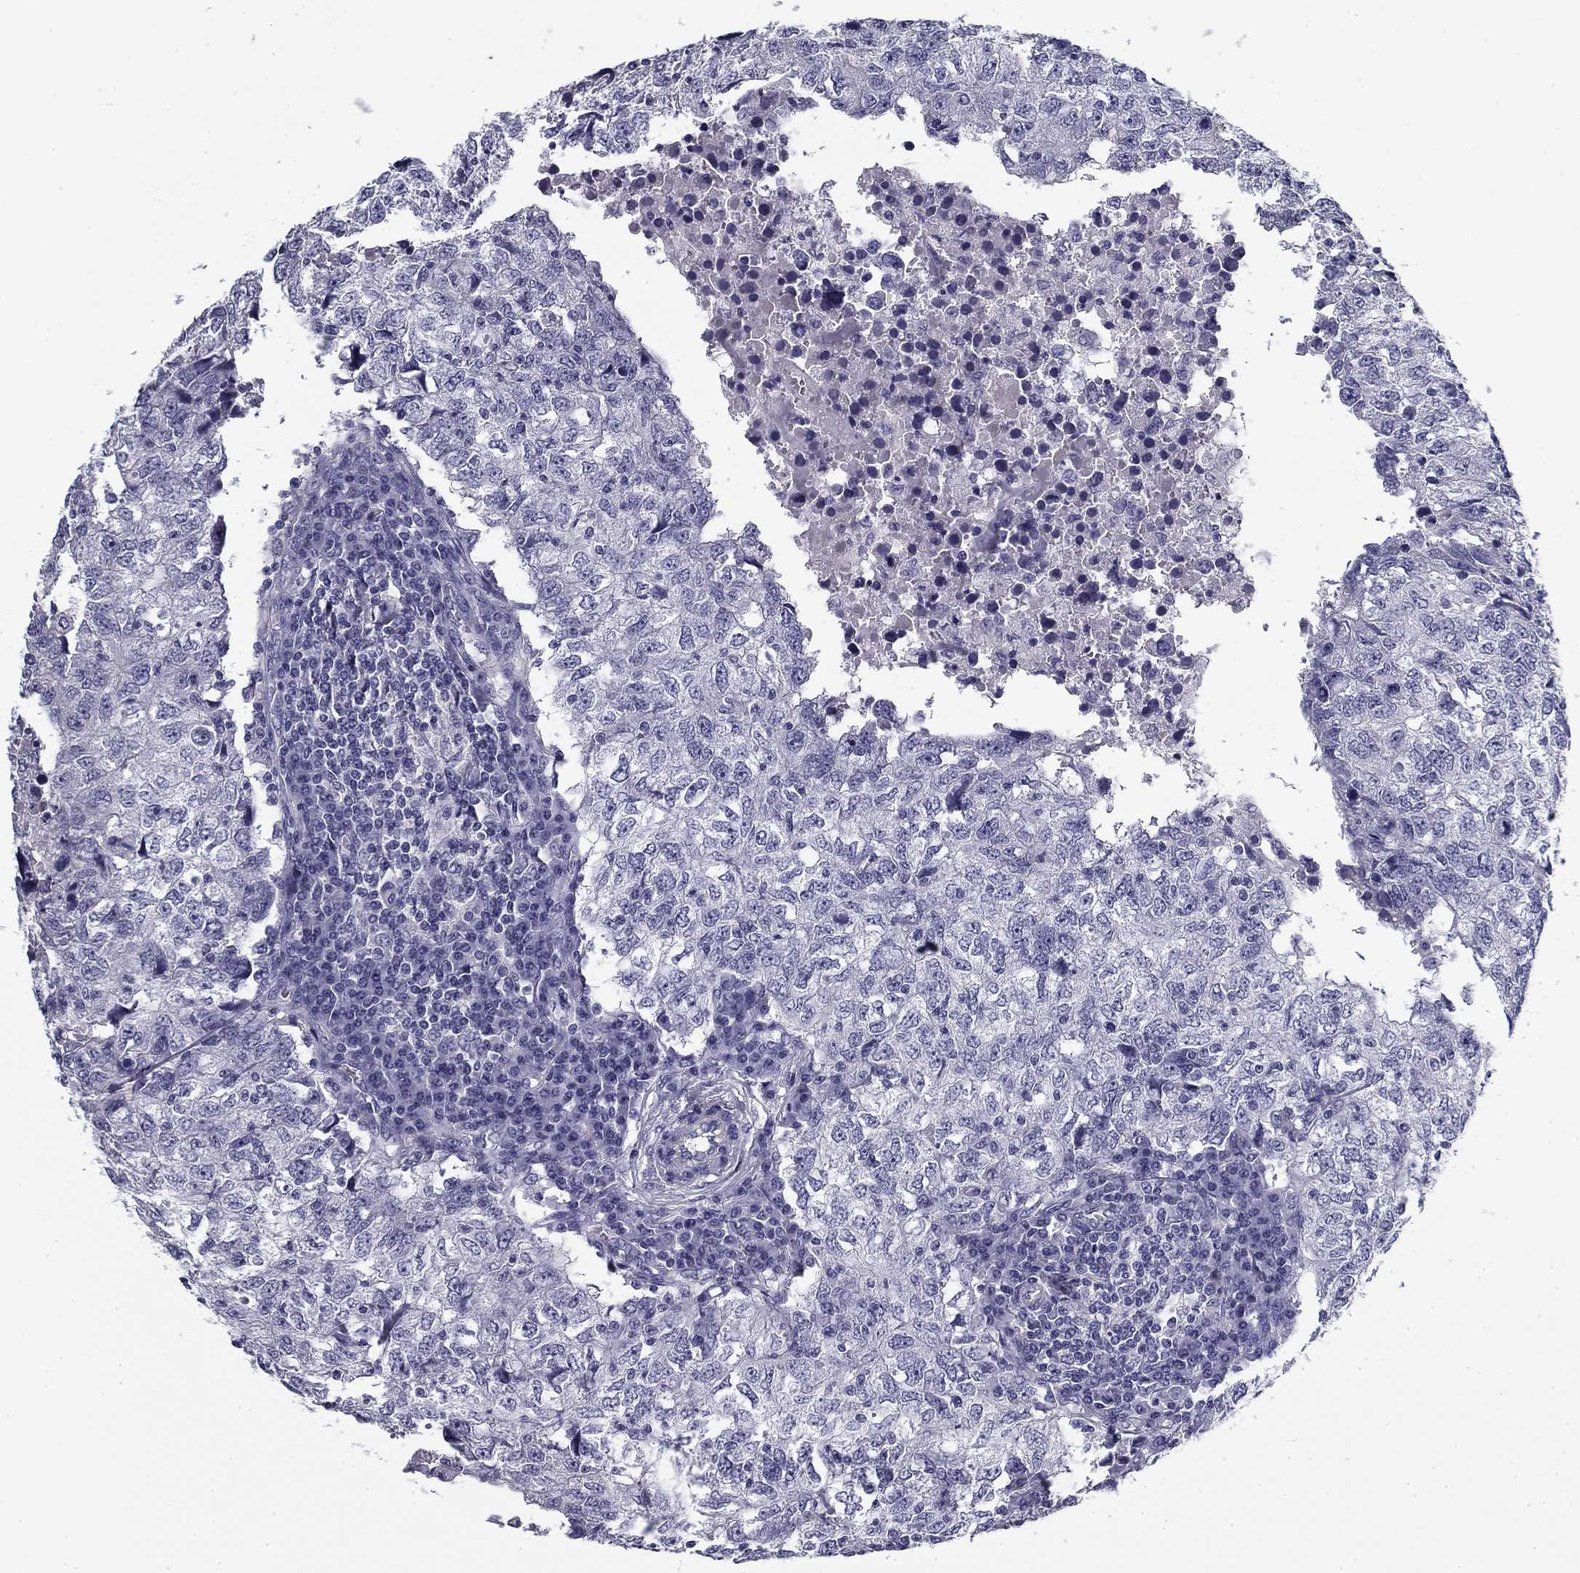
{"staining": {"intensity": "negative", "quantity": "none", "location": "none"}, "tissue": "breast cancer", "cell_type": "Tumor cells", "image_type": "cancer", "snomed": [{"axis": "morphology", "description": "Duct carcinoma"}, {"axis": "topography", "description": "Breast"}], "caption": "Tumor cells are negative for brown protein staining in breast invasive ductal carcinoma. The staining was performed using DAB to visualize the protein expression in brown, while the nuclei were stained in blue with hematoxylin (Magnification: 20x).", "gene": "FLNC", "patient": {"sex": "female", "age": 30}}